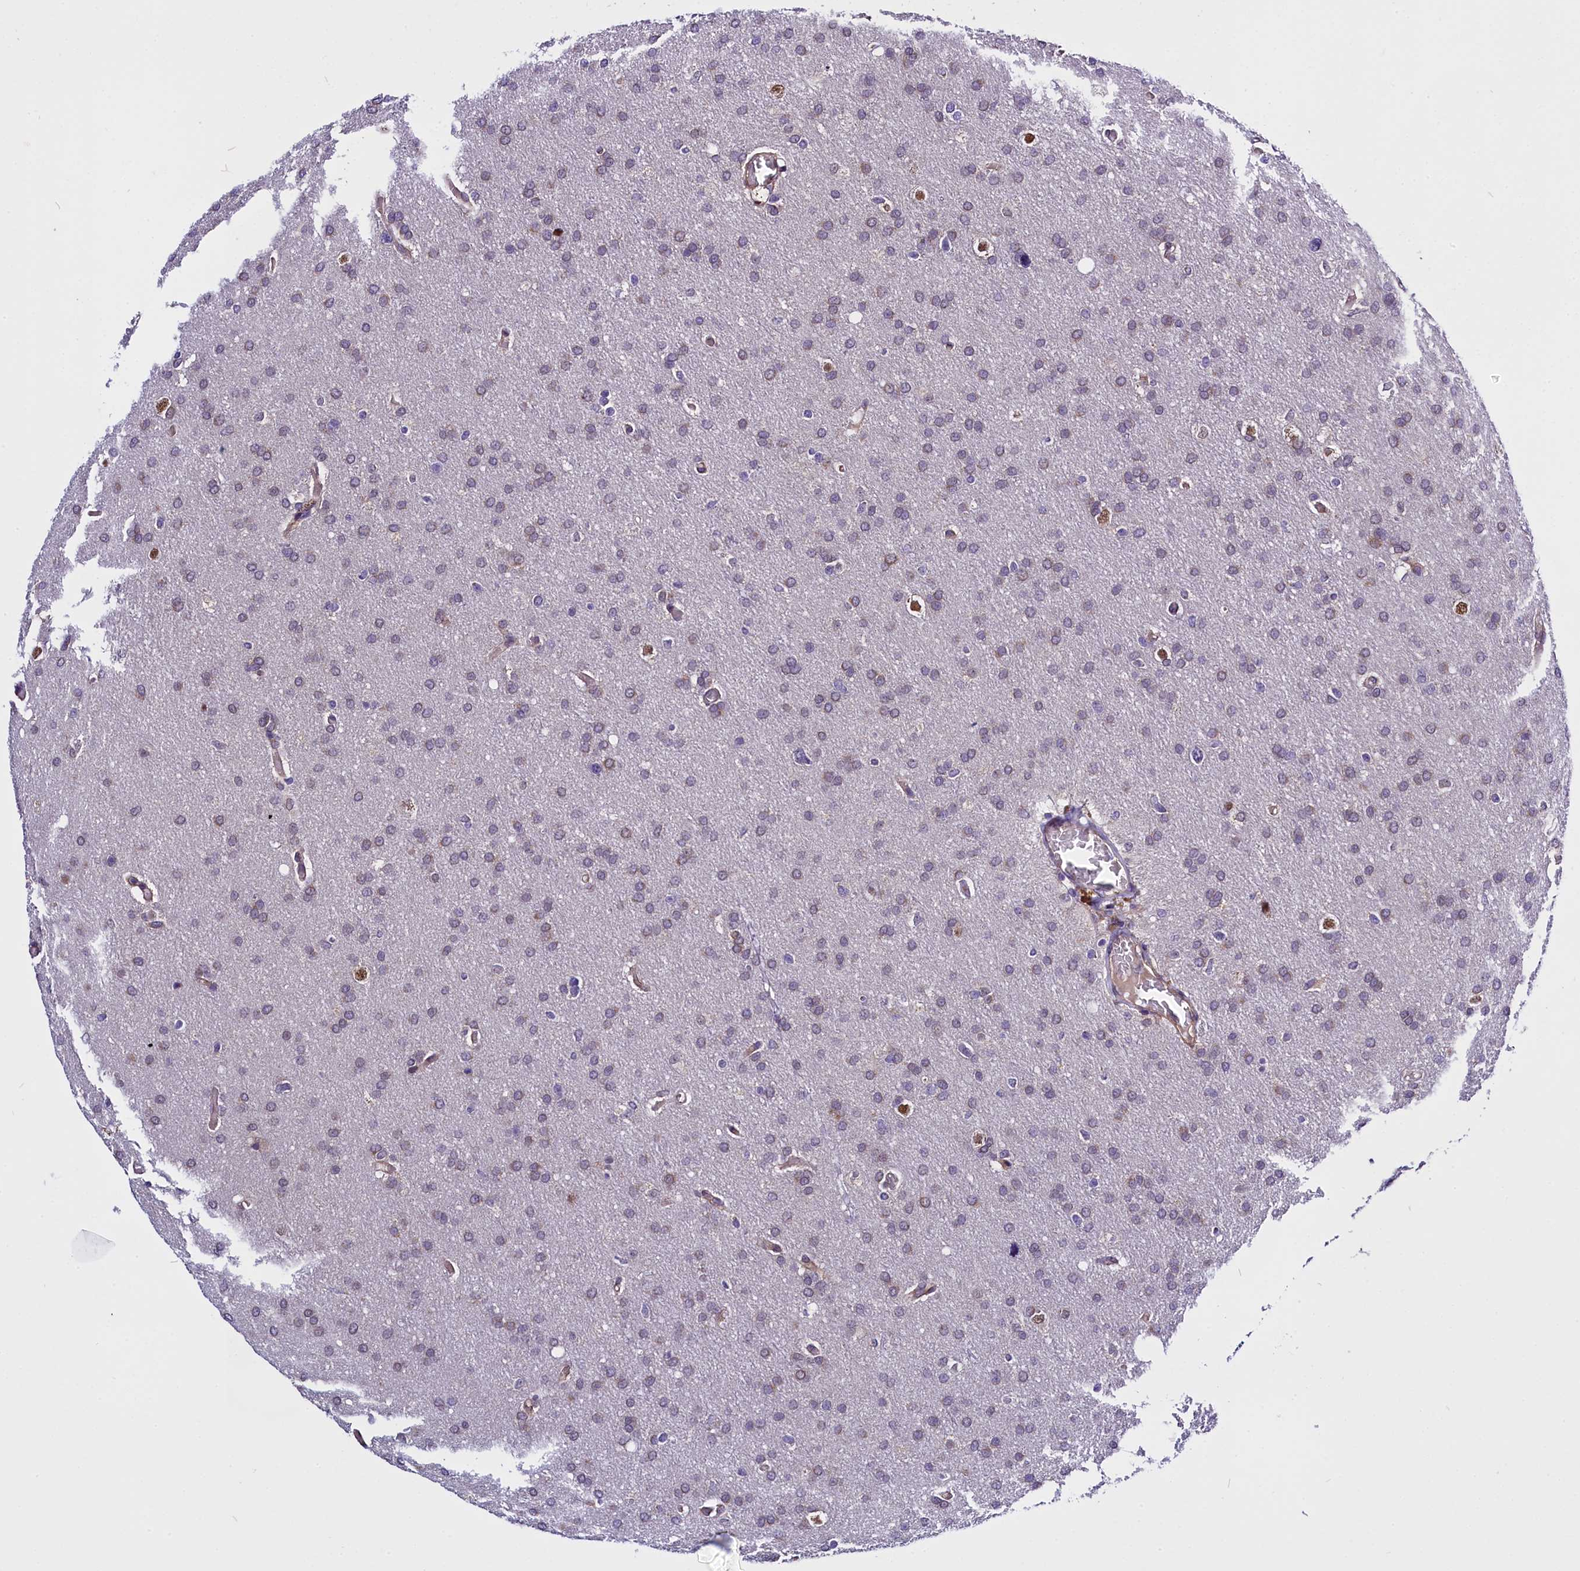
{"staining": {"intensity": "negative", "quantity": "none", "location": "none"}, "tissue": "glioma", "cell_type": "Tumor cells", "image_type": "cancer", "snomed": [{"axis": "morphology", "description": "Glioma, malignant, High grade"}, {"axis": "topography", "description": "Cerebral cortex"}], "caption": "The image exhibits no significant positivity in tumor cells of malignant glioma (high-grade).", "gene": "UACA", "patient": {"sex": "female", "age": 36}}